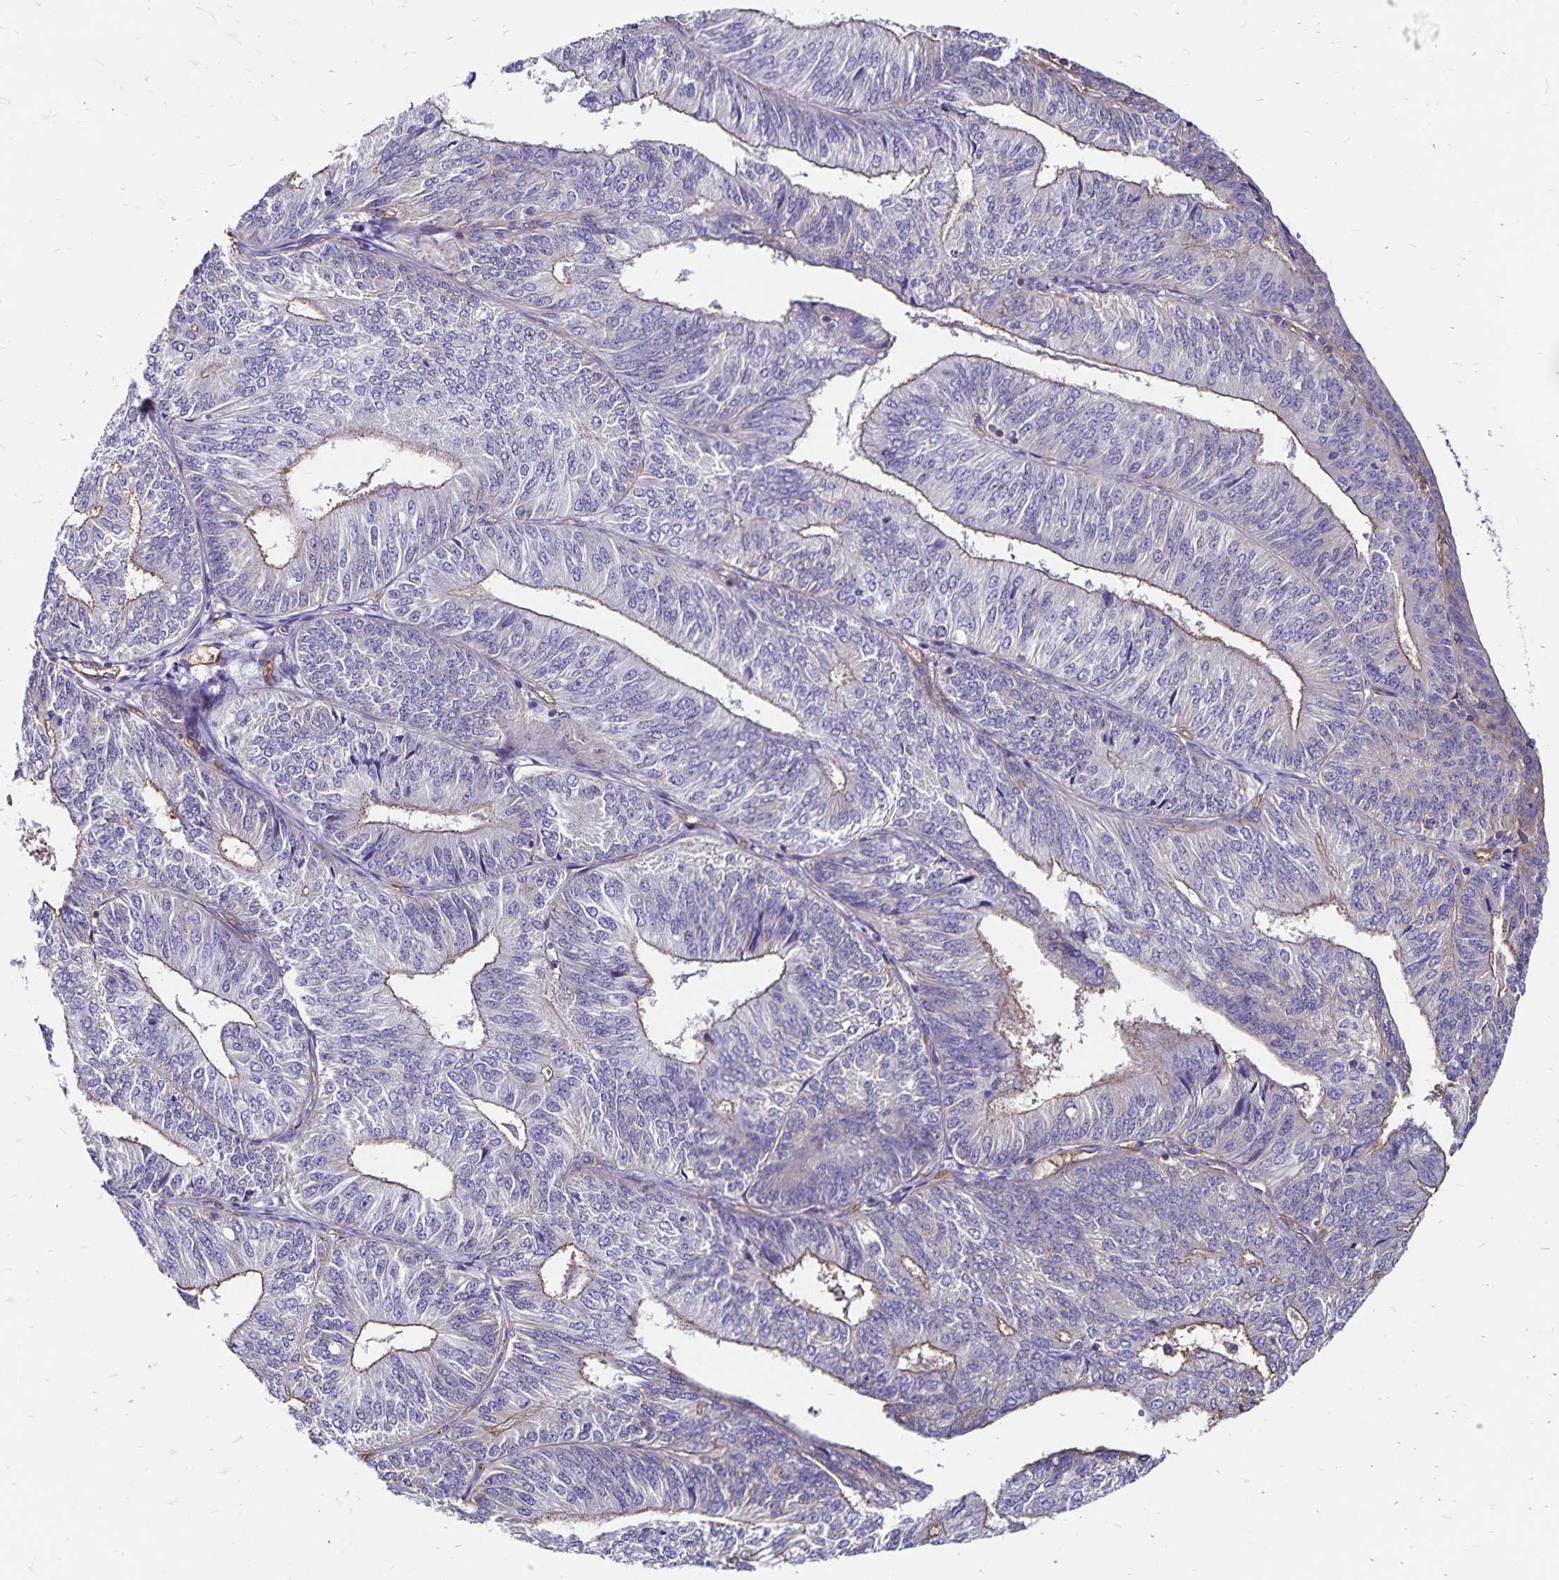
{"staining": {"intensity": "weak", "quantity": "25%-75%", "location": "cytoplasmic/membranous"}, "tissue": "endometrial cancer", "cell_type": "Tumor cells", "image_type": "cancer", "snomed": [{"axis": "morphology", "description": "Adenocarcinoma, NOS"}, {"axis": "topography", "description": "Endometrium"}], "caption": "Tumor cells display weak cytoplasmic/membranous staining in approximately 25%-75% of cells in adenocarcinoma (endometrial).", "gene": "RPRML", "patient": {"sex": "female", "age": 58}}